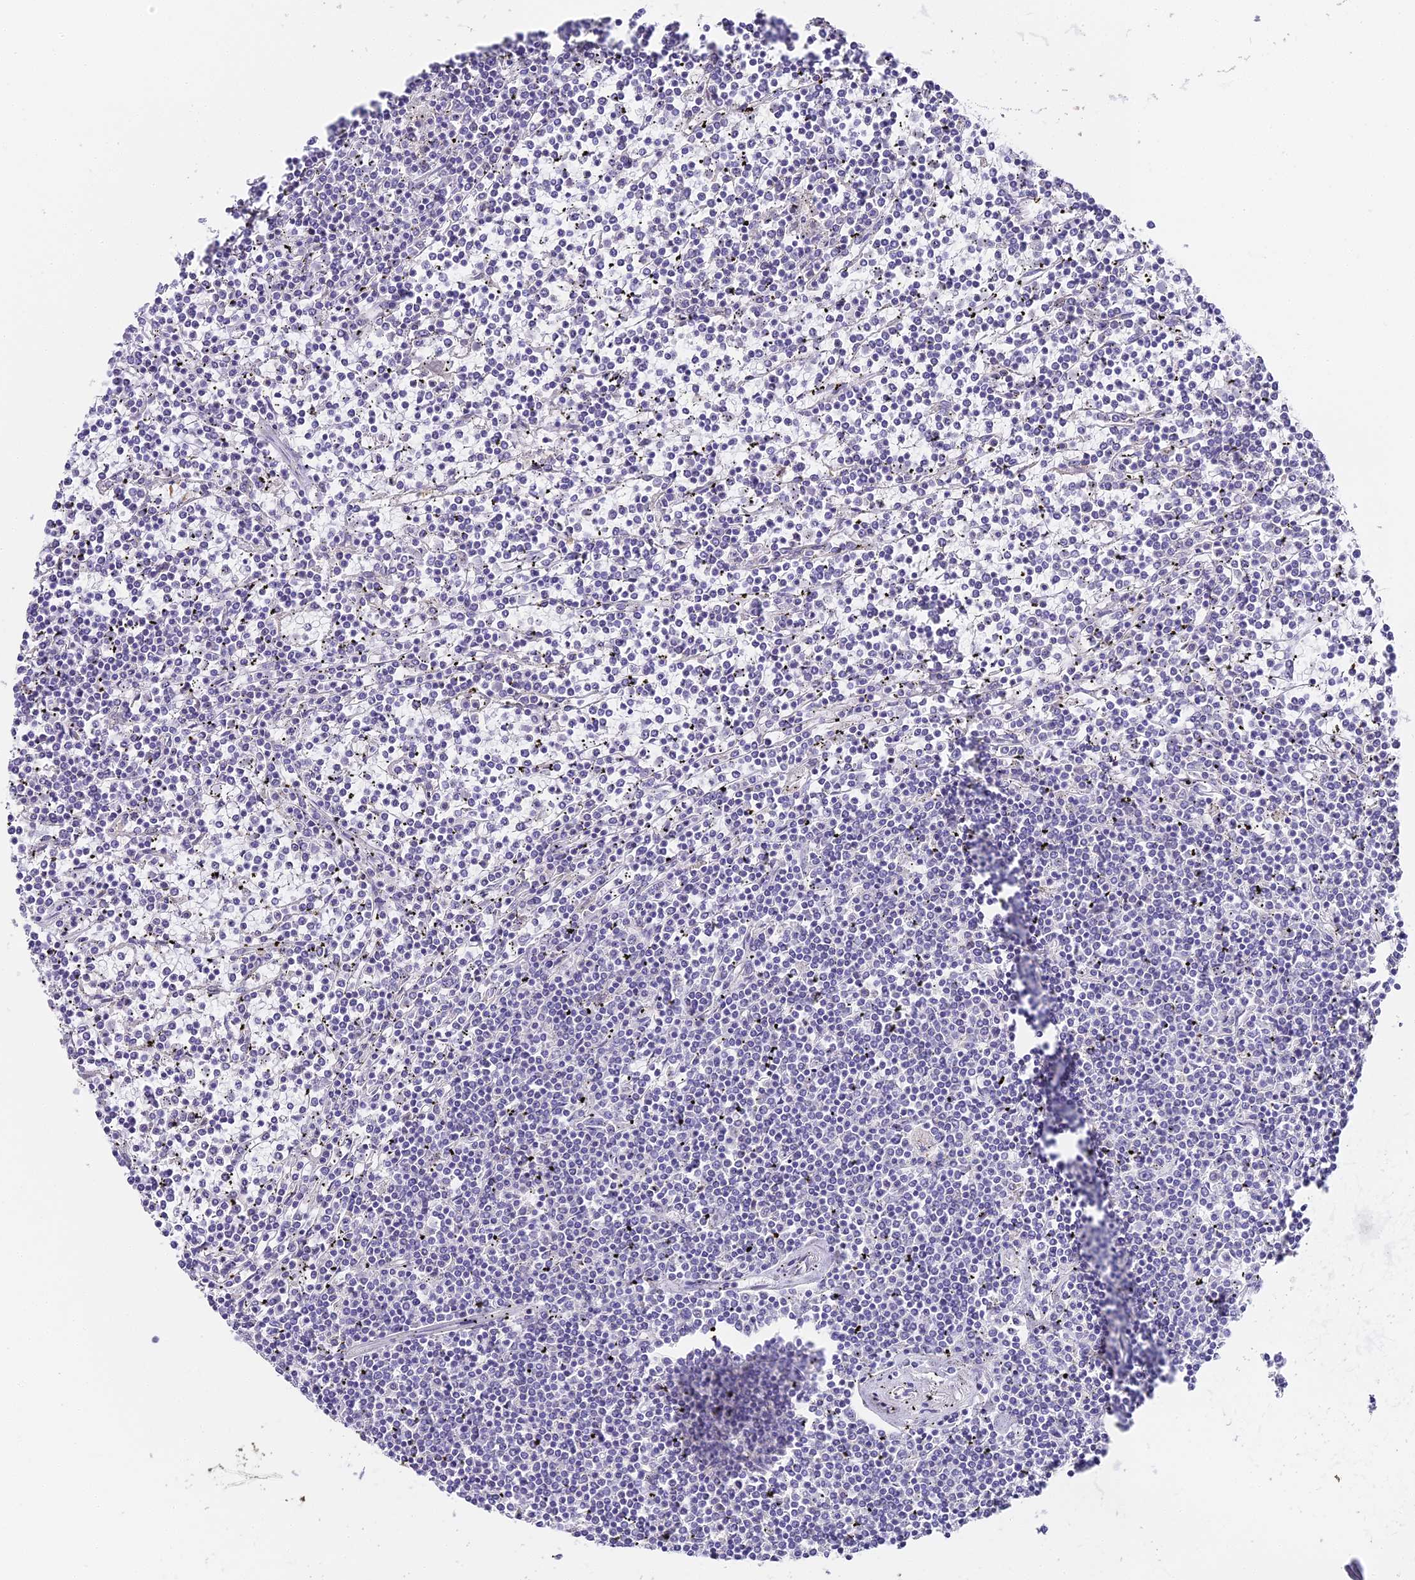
{"staining": {"intensity": "negative", "quantity": "none", "location": "none"}, "tissue": "lymphoma", "cell_type": "Tumor cells", "image_type": "cancer", "snomed": [{"axis": "morphology", "description": "Malignant lymphoma, non-Hodgkin's type, Low grade"}, {"axis": "topography", "description": "Spleen"}], "caption": "Image shows no protein staining in tumor cells of malignant lymphoma, non-Hodgkin's type (low-grade) tissue. (DAB (3,3'-diaminobenzidine) immunohistochemistry (IHC) visualized using brightfield microscopy, high magnification).", "gene": "ABHD14A-ACY1", "patient": {"sex": "female", "age": 19}}